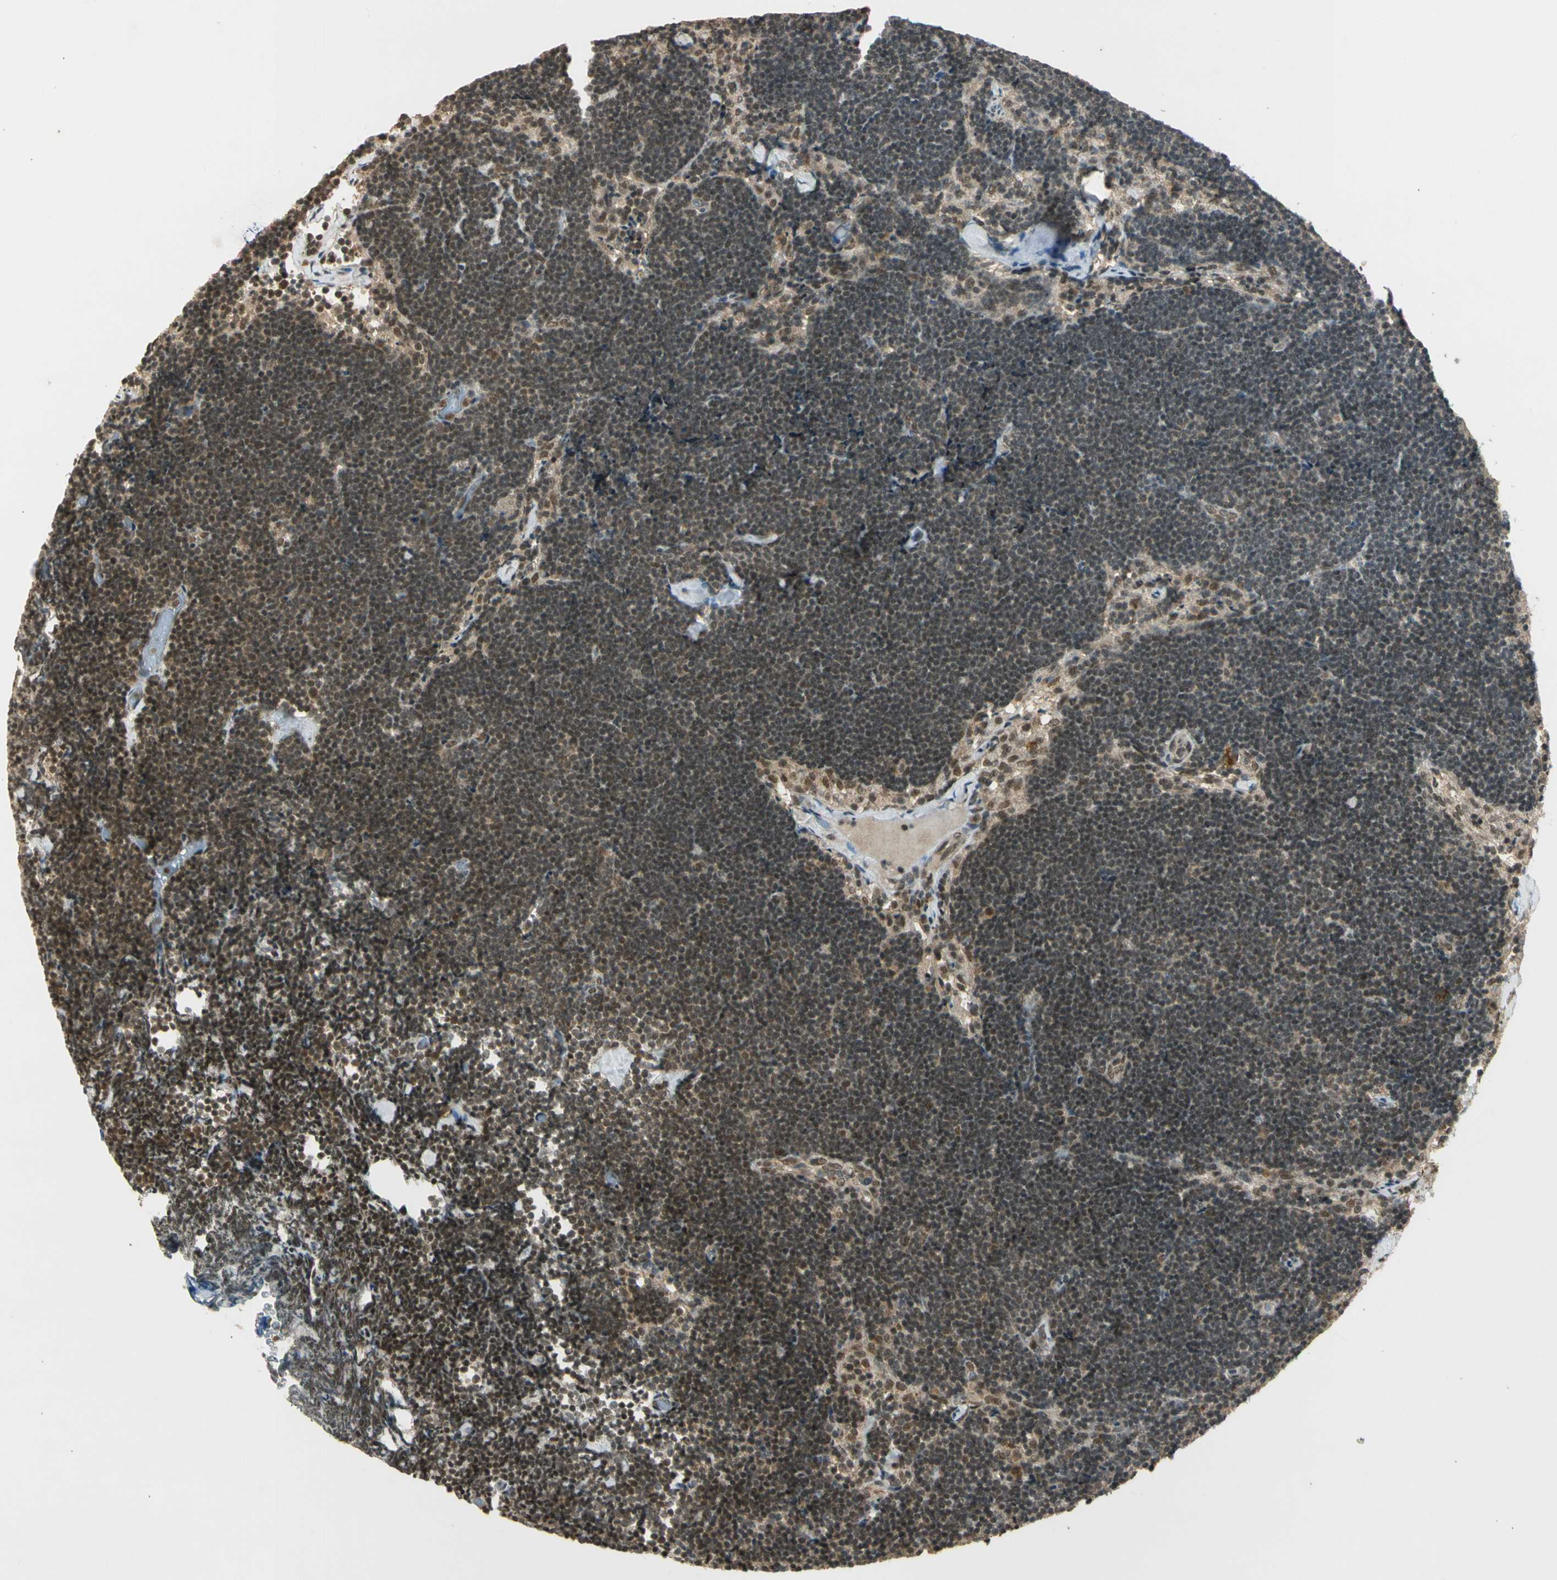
{"staining": {"intensity": "moderate", "quantity": "25%-75%", "location": "cytoplasmic/membranous,nuclear"}, "tissue": "lymph node", "cell_type": "Germinal center cells", "image_type": "normal", "snomed": [{"axis": "morphology", "description": "Normal tissue, NOS"}, {"axis": "topography", "description": "Lymph node"}], "caption": "This is a photomicrograph of IHC staining of normal lymph node, which shows moderate staining in the cytoplasmic/membranous,nuclear of germinal center cells.", "gene": "ZNF135", "patient": {"sex": "male", "age": 63}}